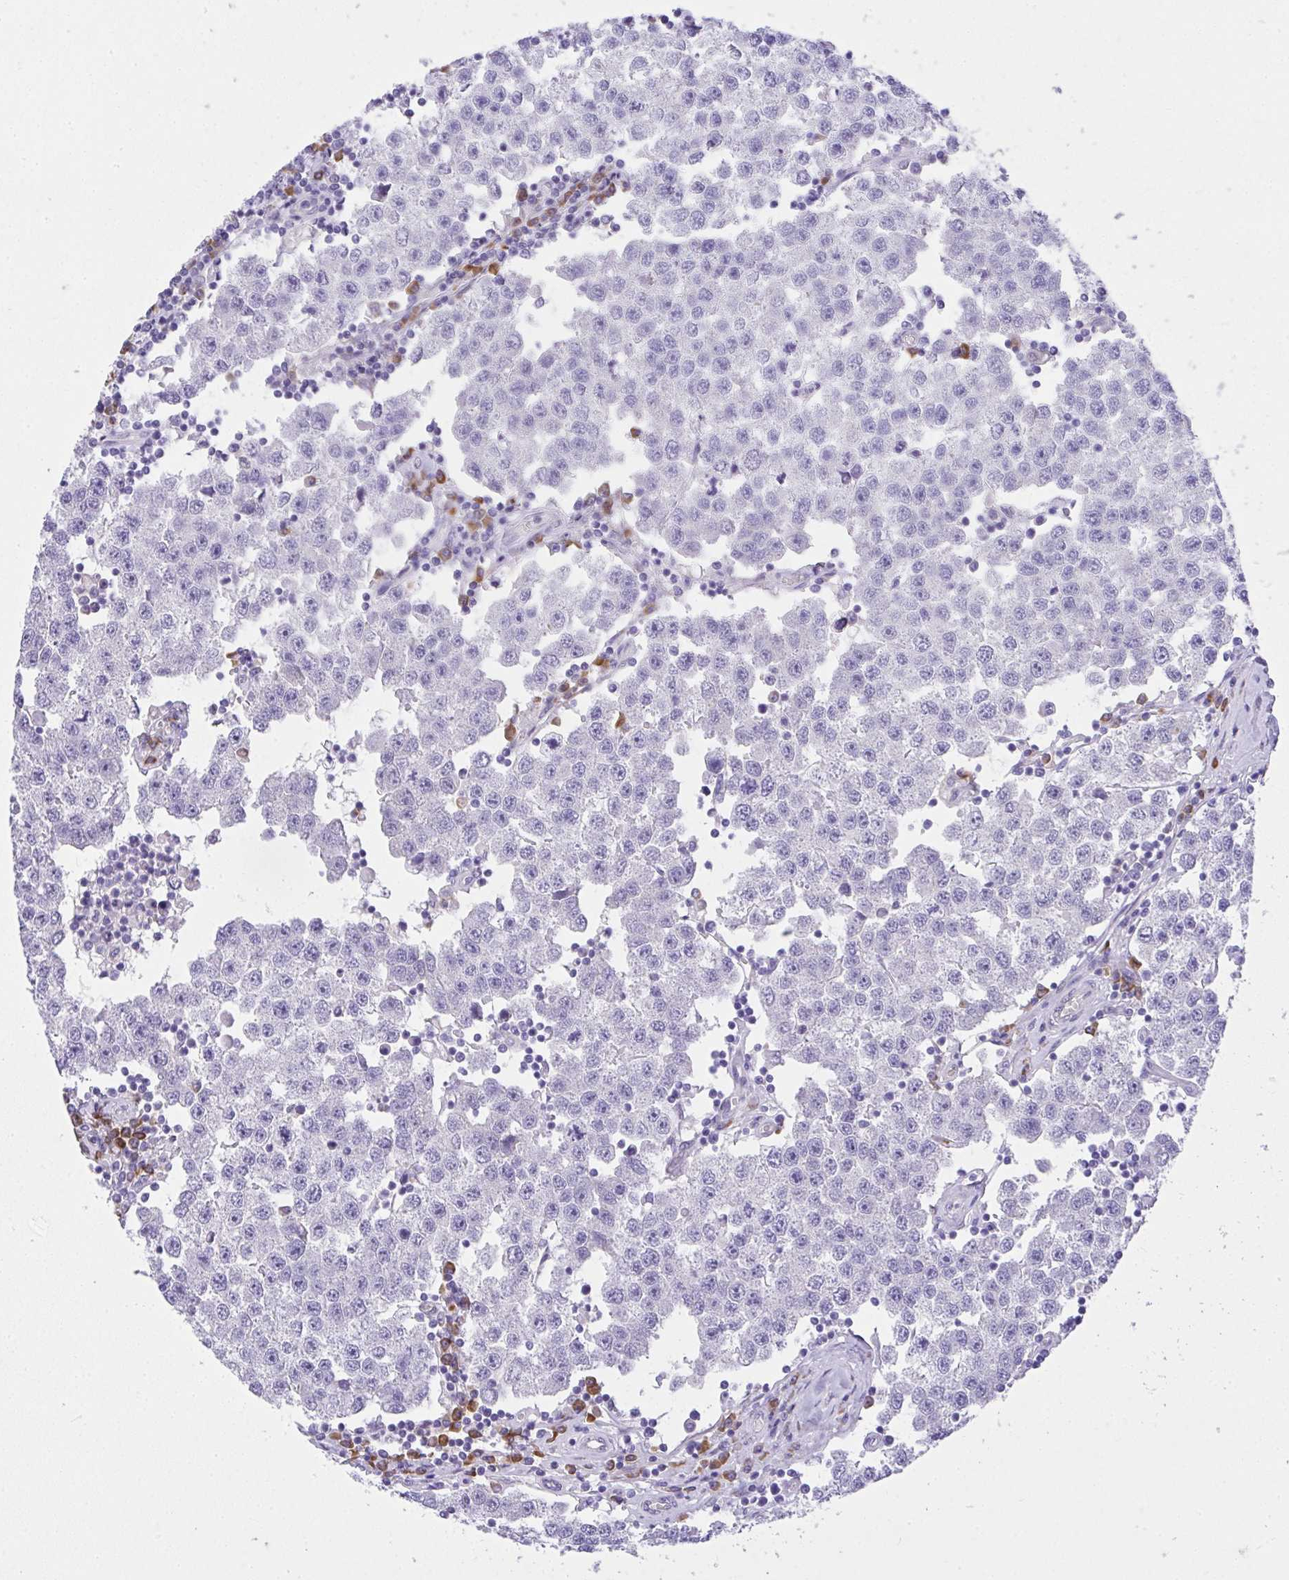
{"staining": {"intensity": "negative", "quantity": "none", "location": "none"}, "tissue": "testis cancer", "cell_type": "Tumor cells", "image_type": "cancer", "snomed": [{"axis": "morphology", "description": "Seminoma, NOS"}, {"axis": "topography", "description": "Testis"}], "caption": "This is a image of IHC staining of testis cancer, which shows no expression in tumor cells. The staining is performed using DAB (3,3'-diaminobenzidine) brown chromogen with nuclei counter-stained in using hematoxylin.", "gene": "ADRA2C", "patient": {"sex": "male", "age": 34}}